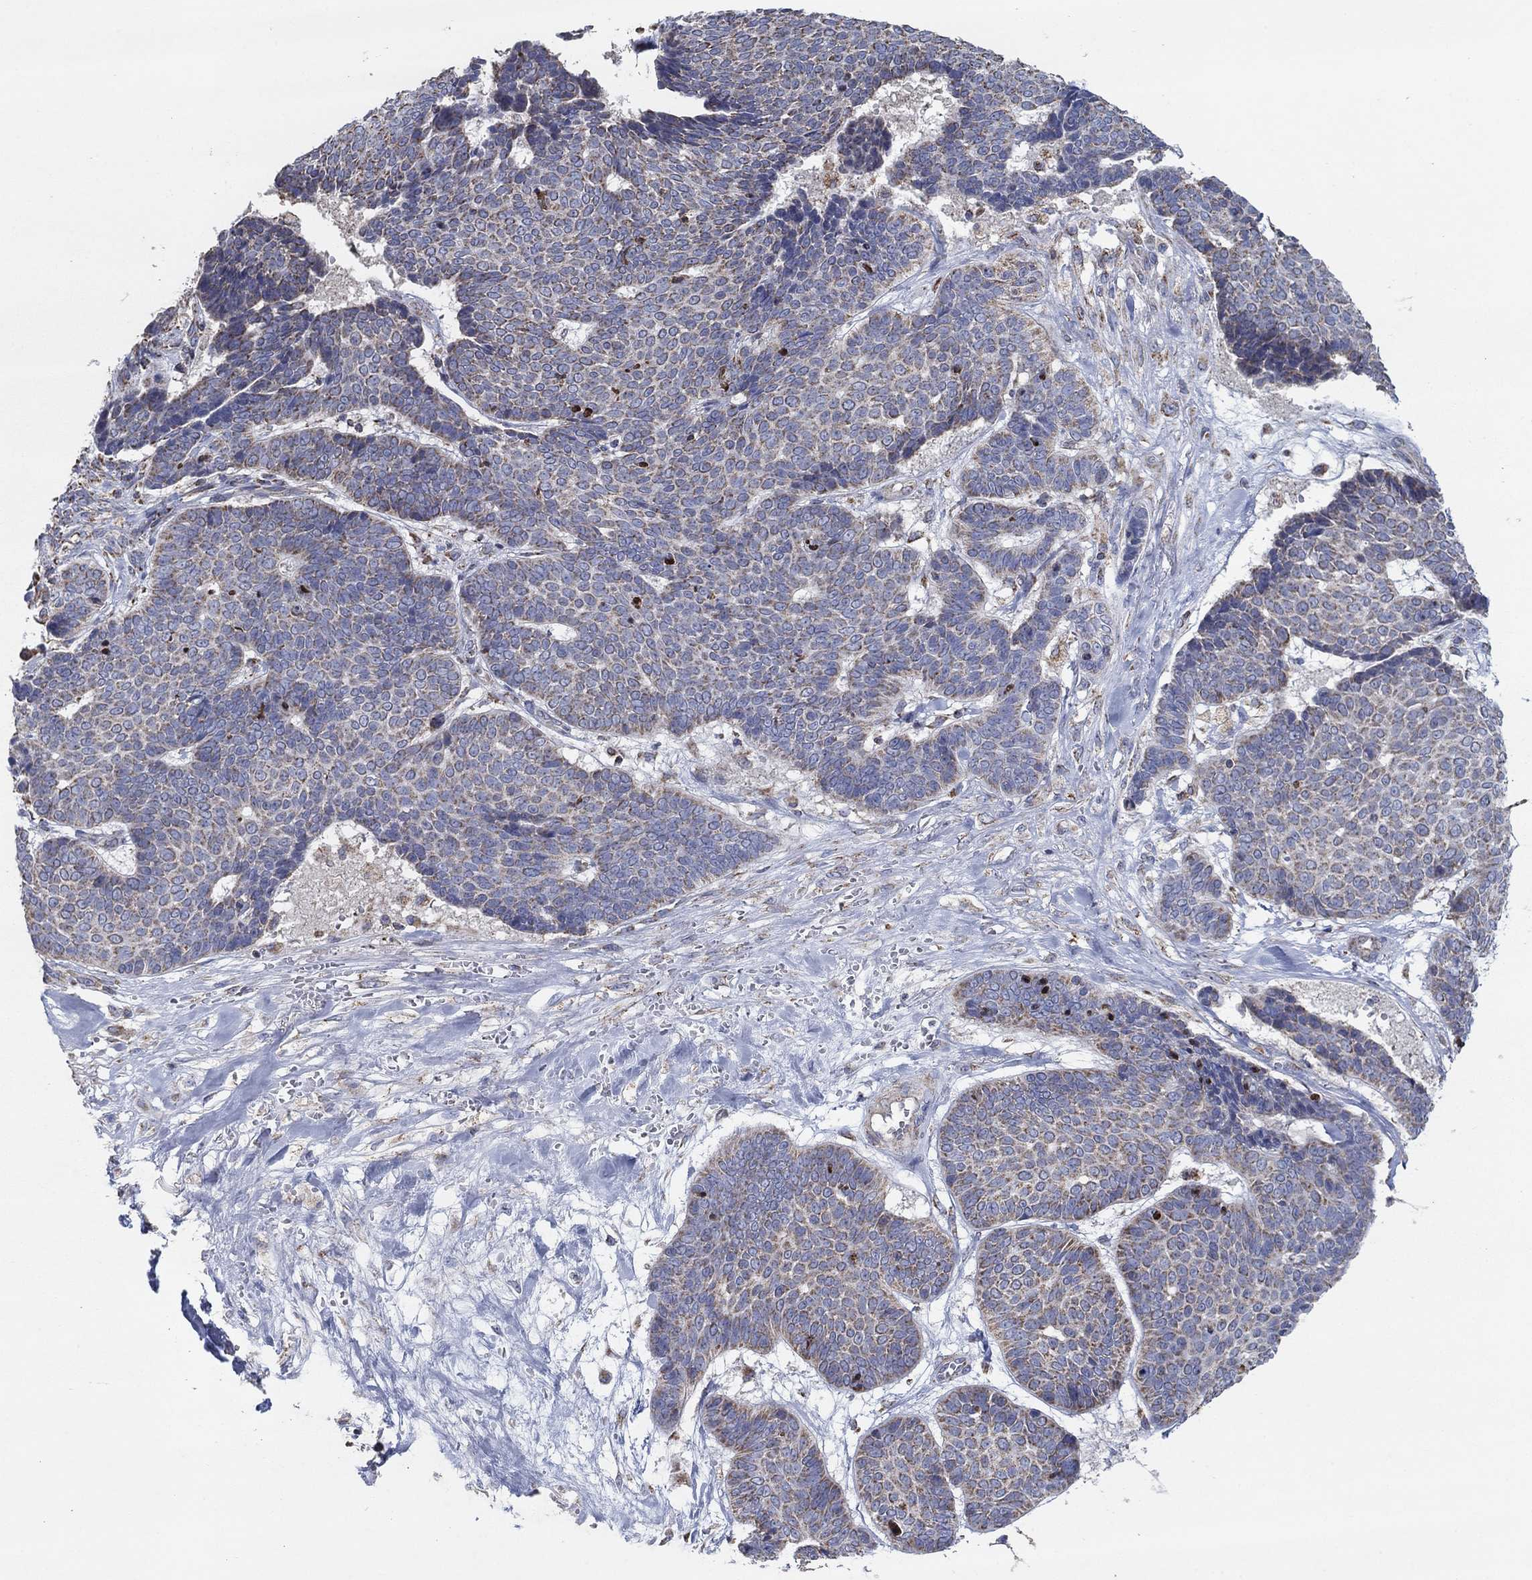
{"staining": {"intensity": "moderate", "quantity": "25%-75%", "location": "cytoplasmic/membranous"}, "tissue": "skin cancer", "cell_type": "Tumor cells", "image_type": "cancer", "snomed": [{"axis": "morphology", "description": "Basal cell carcinoma"}, {"axis": "topography", "description": "Skin"}], "caption": "Immunohistochemical staining of basal cell carcinoma (skin) displays moderate cytoplasmic/membranous protein expression in about 25%-75% of tumor cells.", "gene": "C9orf85", "patient": {"sex": "male", "age": 86}}